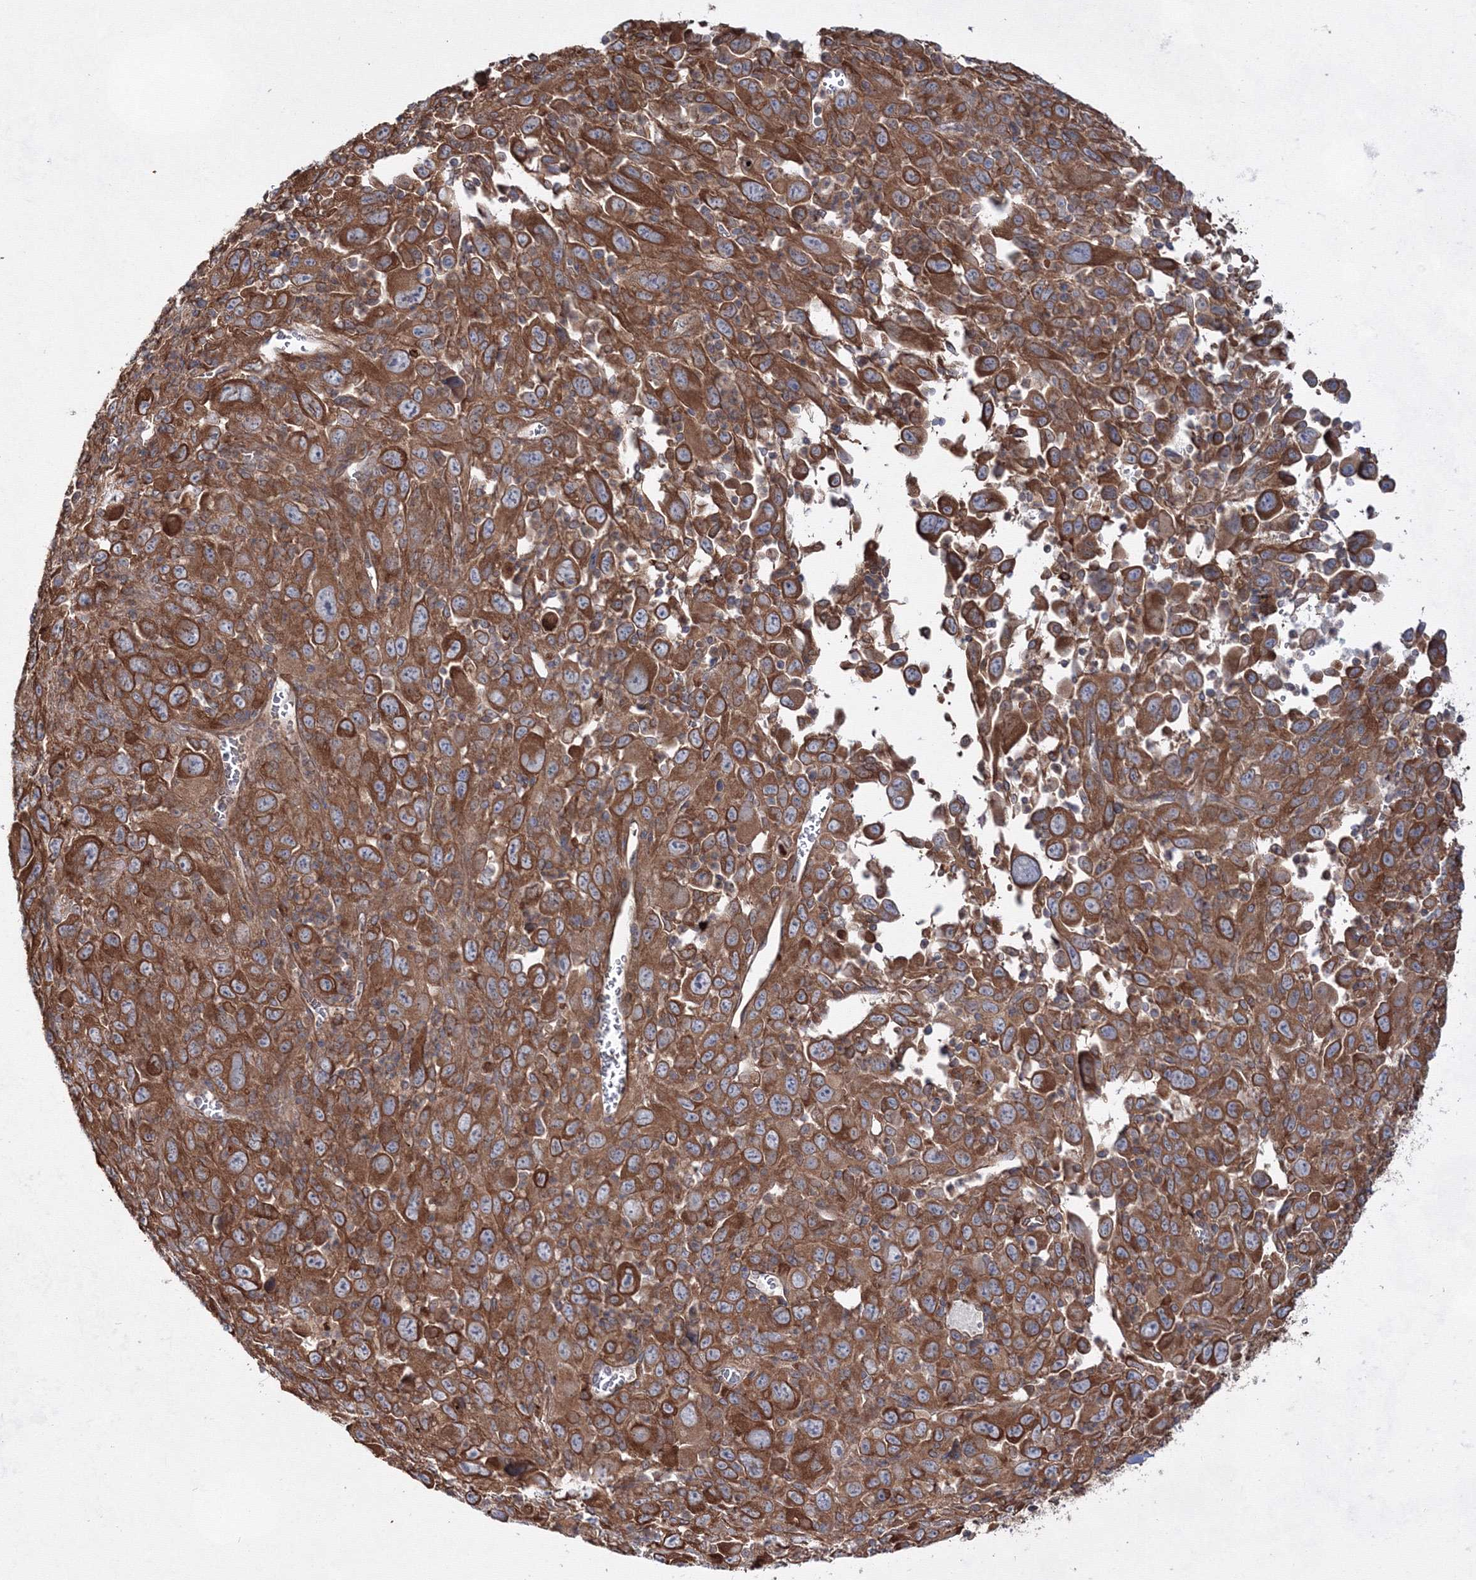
{"staining": {"intensity": "moderate", "quantity": ">75%", "location": "cytoplasmic/membranous"}, "tissue": "melanoma", "cell_type": "Tumor cells", "image_type": "cancer", "snomed": [{"axis": "morphology", "description": "Malignant melanoma, Metastatic site"}, {"axis": "topography", "description": "Skin"}], "caption": "This image reveals immunohistochemistry staining of malignant melanoma (metastatic site), with medium moderate cytoplasmic/membranous positivity in about >75% of tumor cells.", "gene": "EXOC6", "patient": {"sex": "female", "age": 56}}